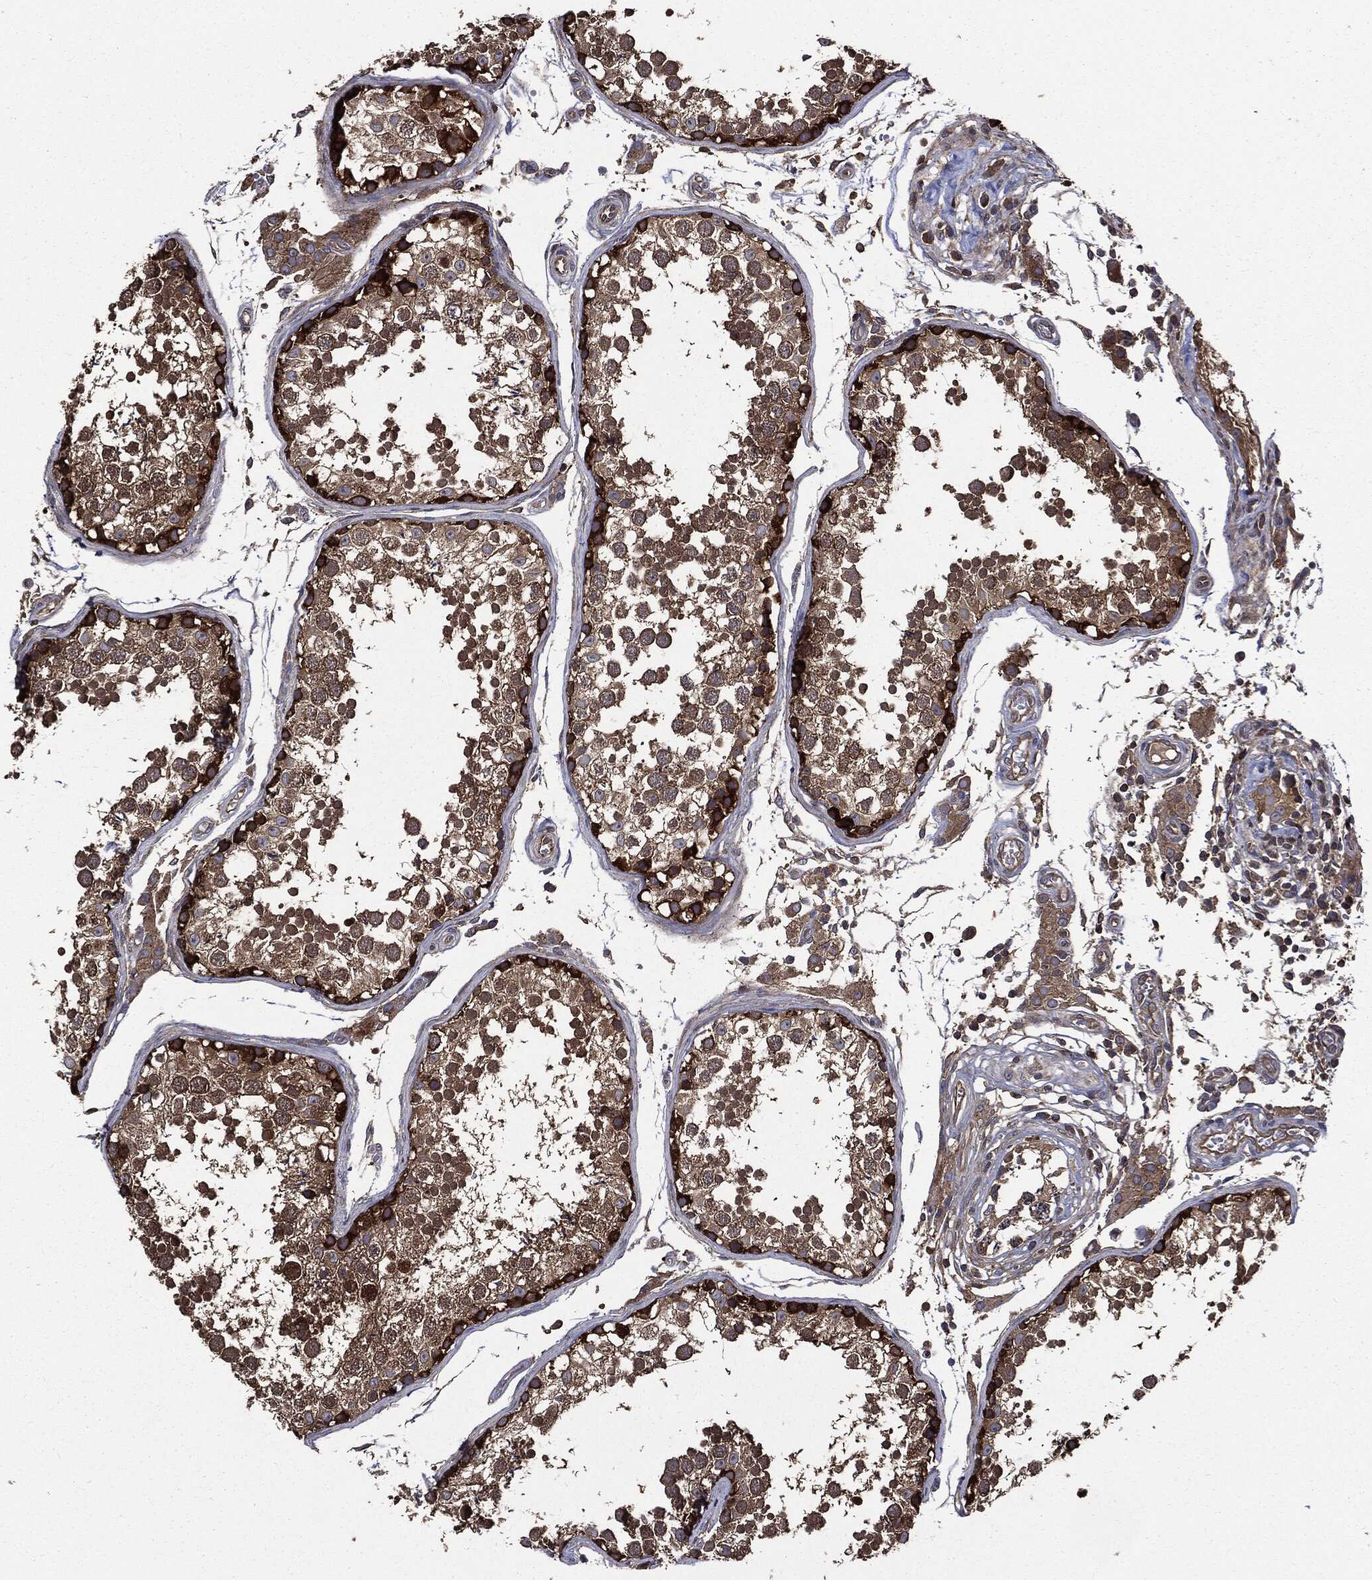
{"staining": {"intensity": "strong", "quantity": "<25%", "location": "cytoplasmic/membranous"}, "tissue": "testis", "cell_type": "Cells in seminiferous ducts", "image_type": "normal", "snomed": [{"axis": "morphology", "description": "Normal tissue, NOS"}, {"axis": "topography", "description": "Testis"}], "caption": "Immunohistochemistry (IHC) image of normal human testis stained for a protein (brown), which displays medium levels of strong cytoplasmic/membranous staining in approximately <25% of cells in seminiferous ducts.", "gene": "PDCD6IP", "patient": {"sex": "male", "age": 29}}